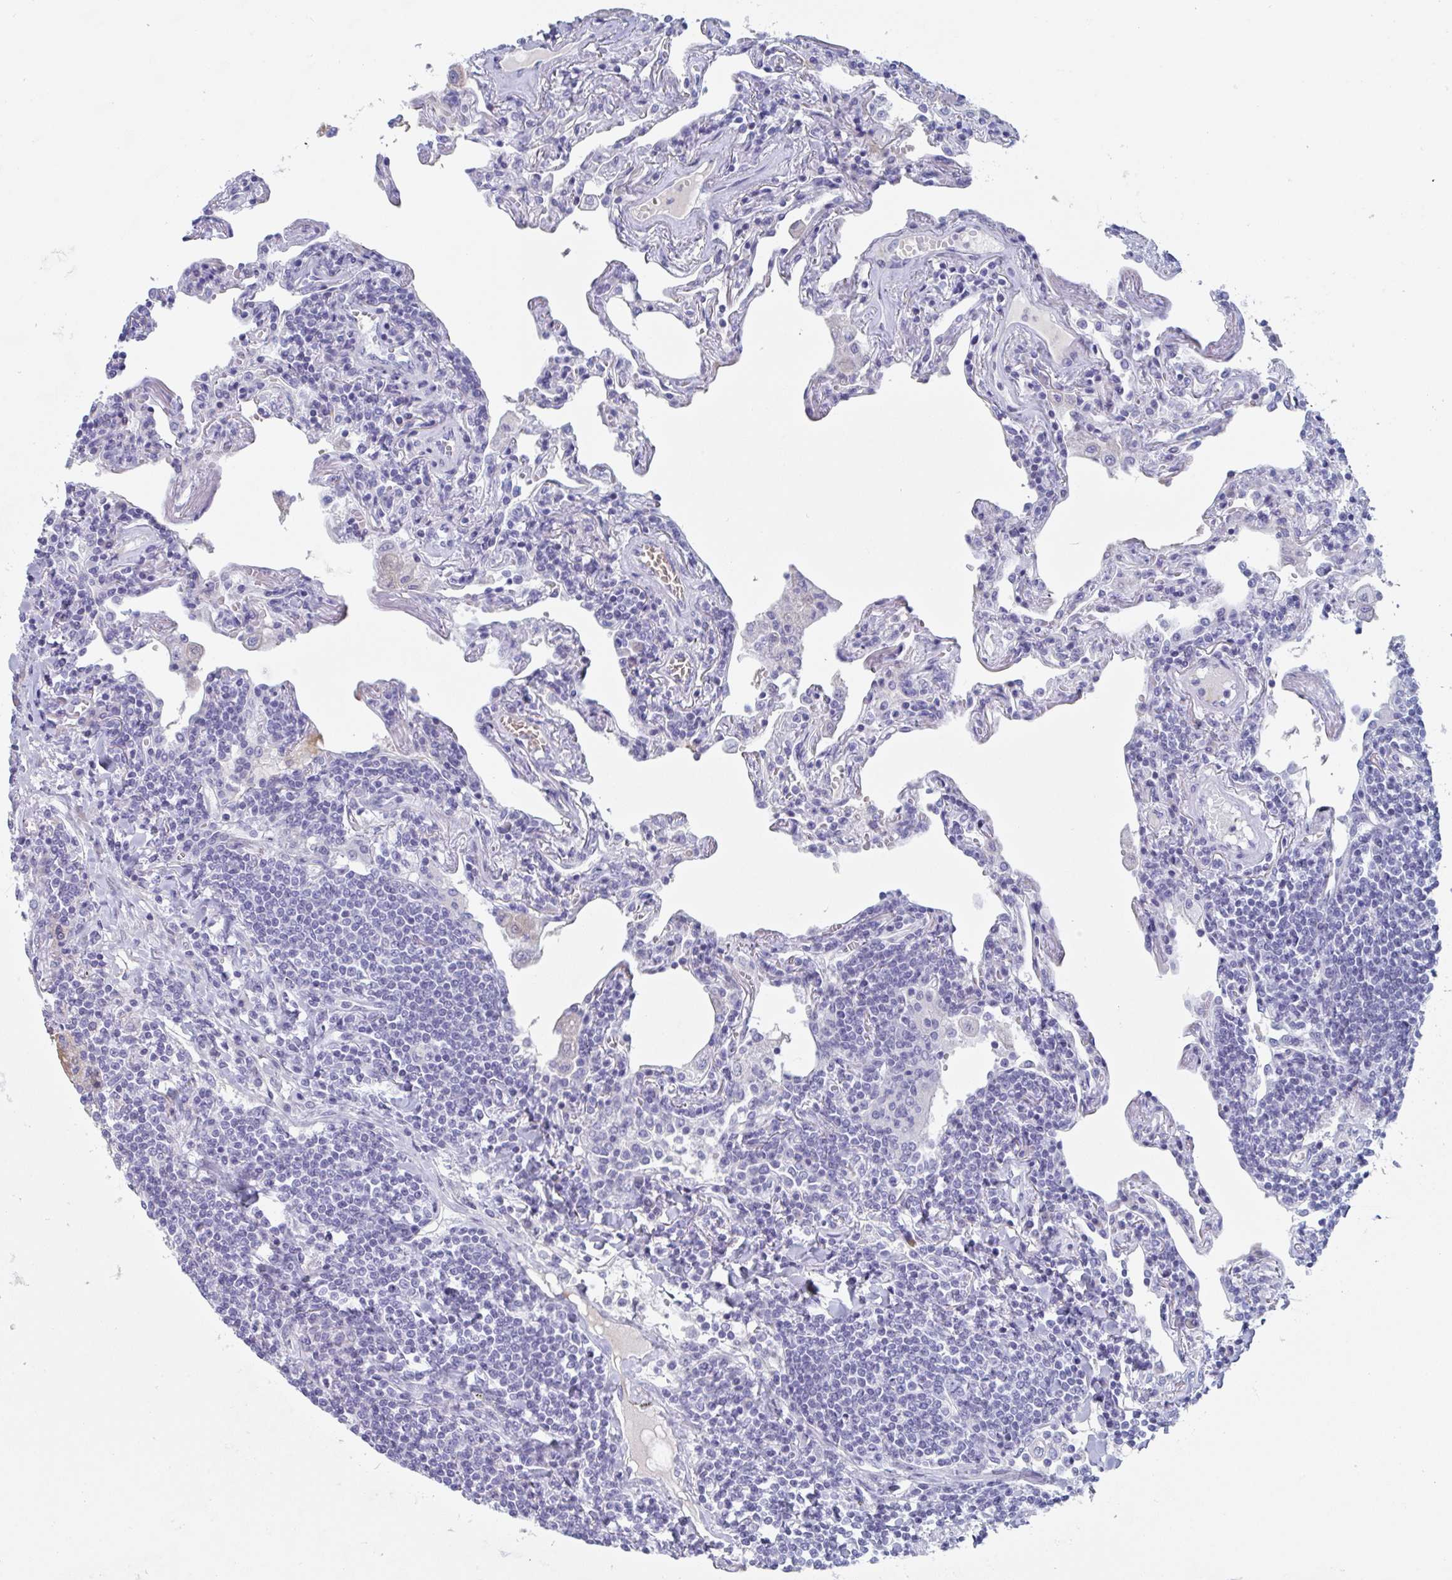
{"staining": {"intensity": "negative", "quantity": "none", "location": "none"}, "tissue": "lymphoma", "cell_type": "Tumor cells", "image_type": "cancer", "snomed": [{"axis": "morphology", "description": "Malignant lymphoma, non-Hodgkin's type, Low grade"}, {"axis": "topography", "description": "Lung"}], "caption": "The micrograph reveals no significant positivity in tumor cells of malignant lymphoma, non-Hodgkin's type (low-grade).", "gene": "NT5C3B", "patient": {"sex": "female", "age": 71}}